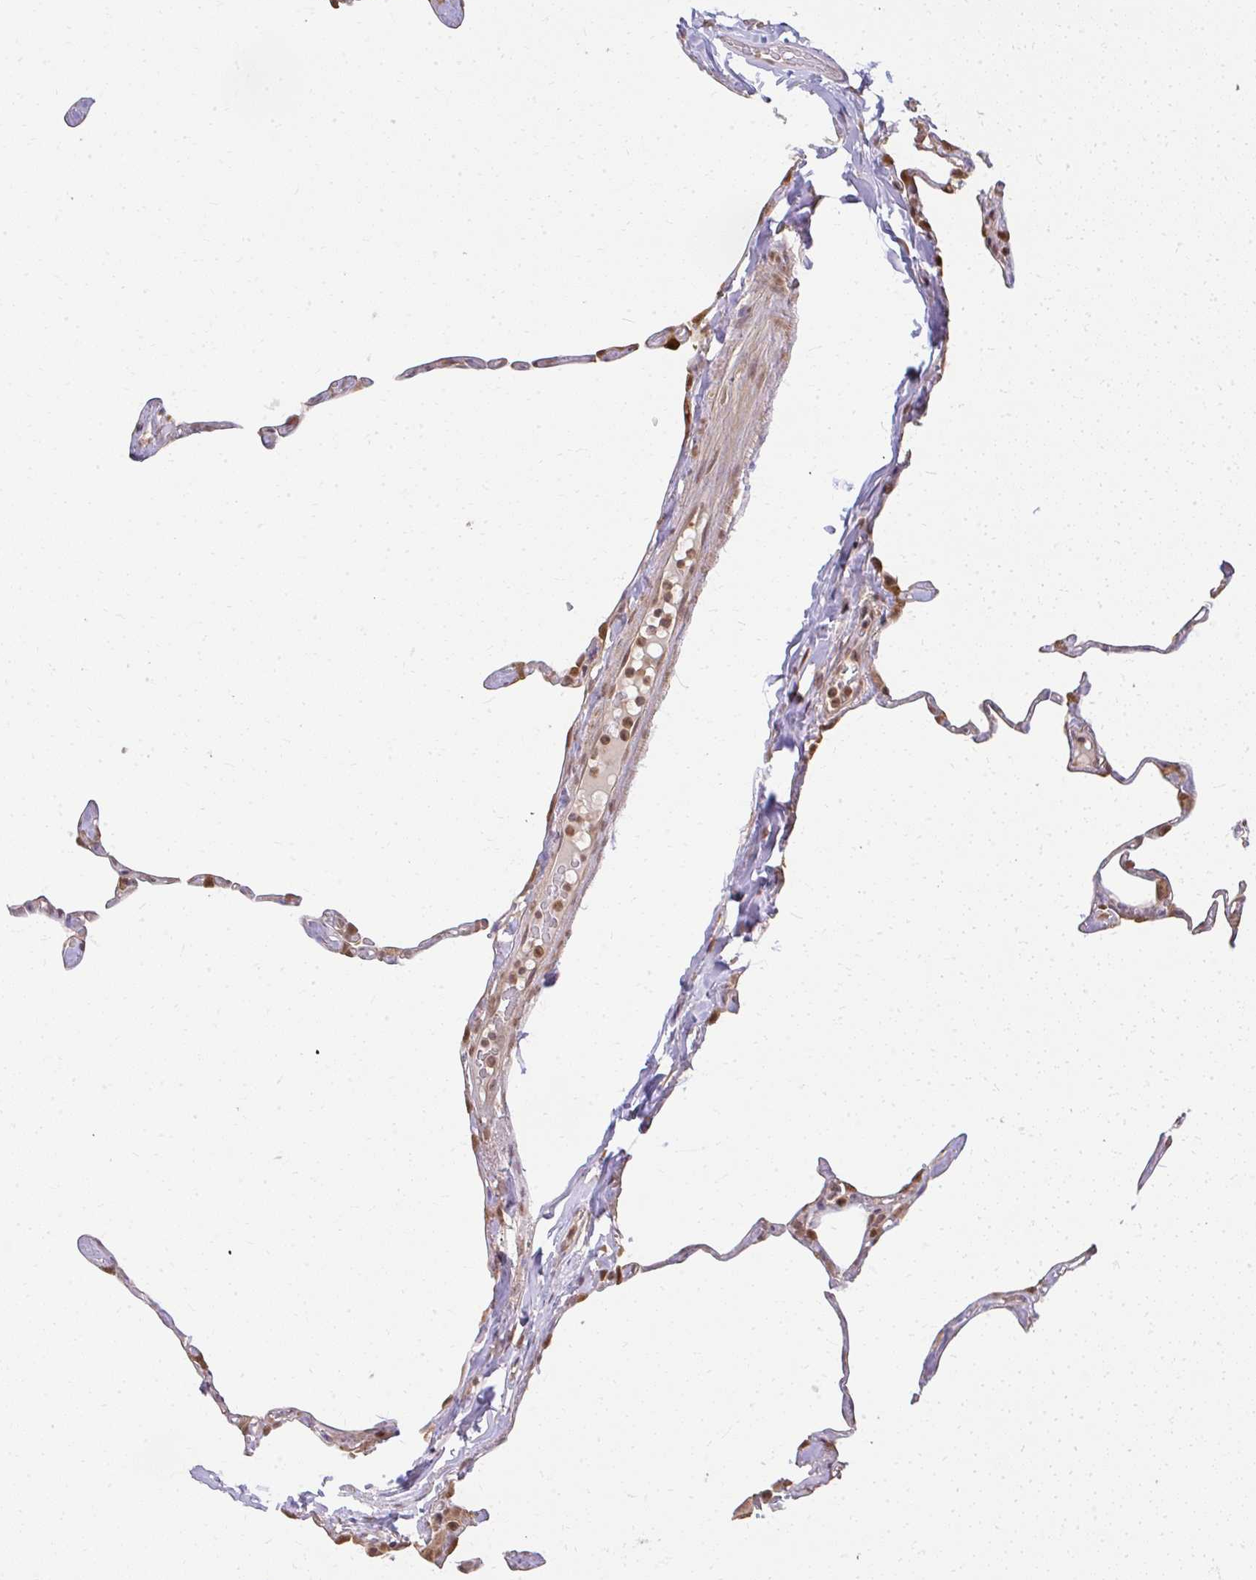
{"staining": {"intensity": "moderate", "quantity": "25%-75%", "location": "cytoplasmic/membranous,nuclear"}, "tissue": "lung", "cell_type": "Alveolar cells", "image_type": "normal", "snomed": [{"axis": "morphology", "description": "Normal tissue, NOS"}, {"axis": "topography", "description": "Lung"}], "caption": "Immunohistochemical staining of normal human lung reveals 25%-75% levels of moderate cytoplasmic/membranous,nuclear protein staining in about 25%-75% of alveolar cells. (DAB (3,3'-diaminobenzidine) IHC, brown staining for protein, blue staining for nuclei).", "gene": "LARS2", "patient": {"sex": "male", "age": 65}}